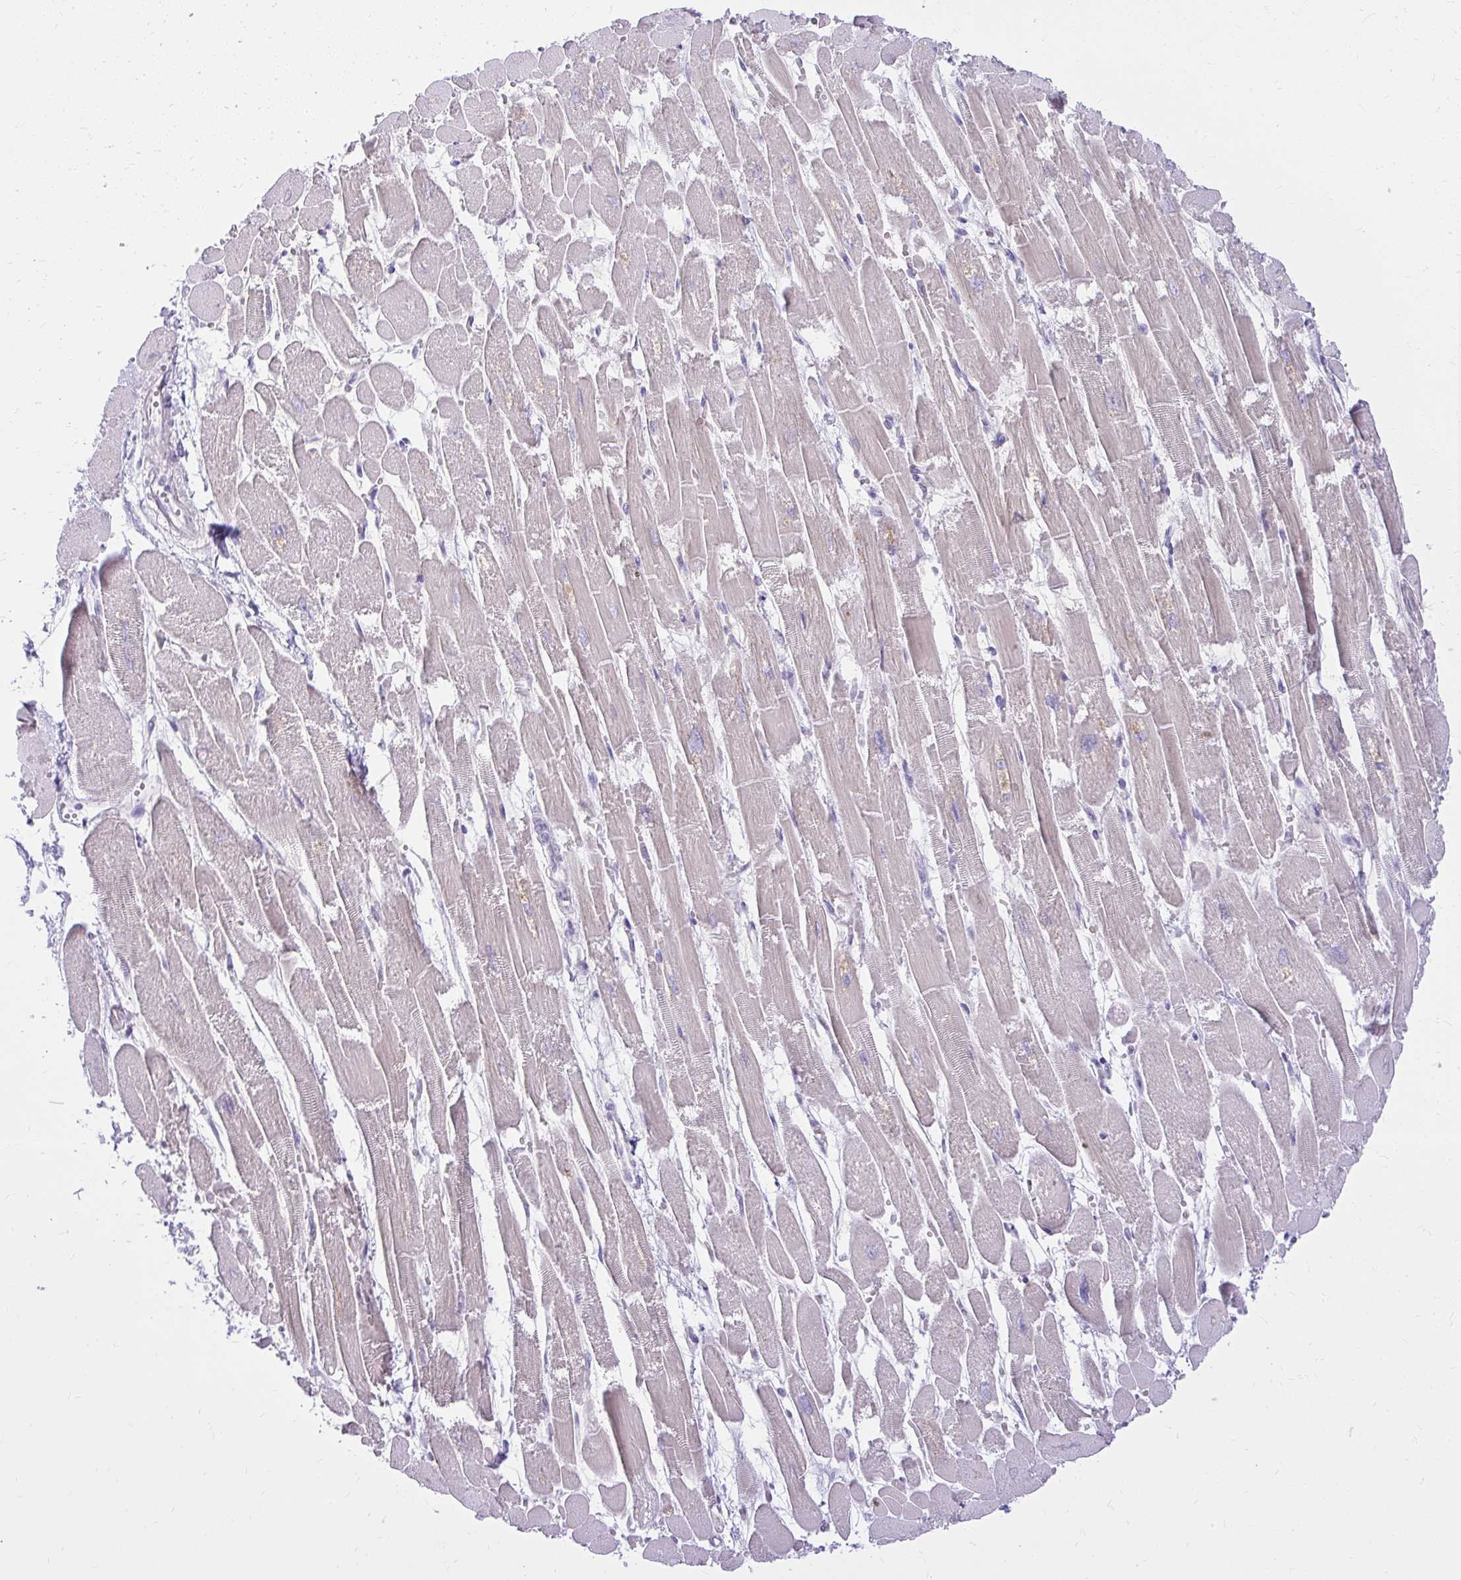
{"staining": {"intensity": "negative", "quantity": "none", "location": "none"}, "tissue": "heart muscle", "cell_type": "Cardiomyocytes", "image_type": "normal", "snomed": [{"axis": "morphology", "description": "Normal tissue, NOS"}, {"axis": "topography", "description": "Heart"}], "caption": "Unremarkable heart muscle was stained to show a protein in brown. There is no significant positivity in cardiomyocytes. Brightfield microscopy of immunohistochemistry (IHC) stained with DAB (brown) and hematoxylin (blue), captured at high magnification.", "gene": "PRAP1", "patient": {"sex": "female", "age": 52}}